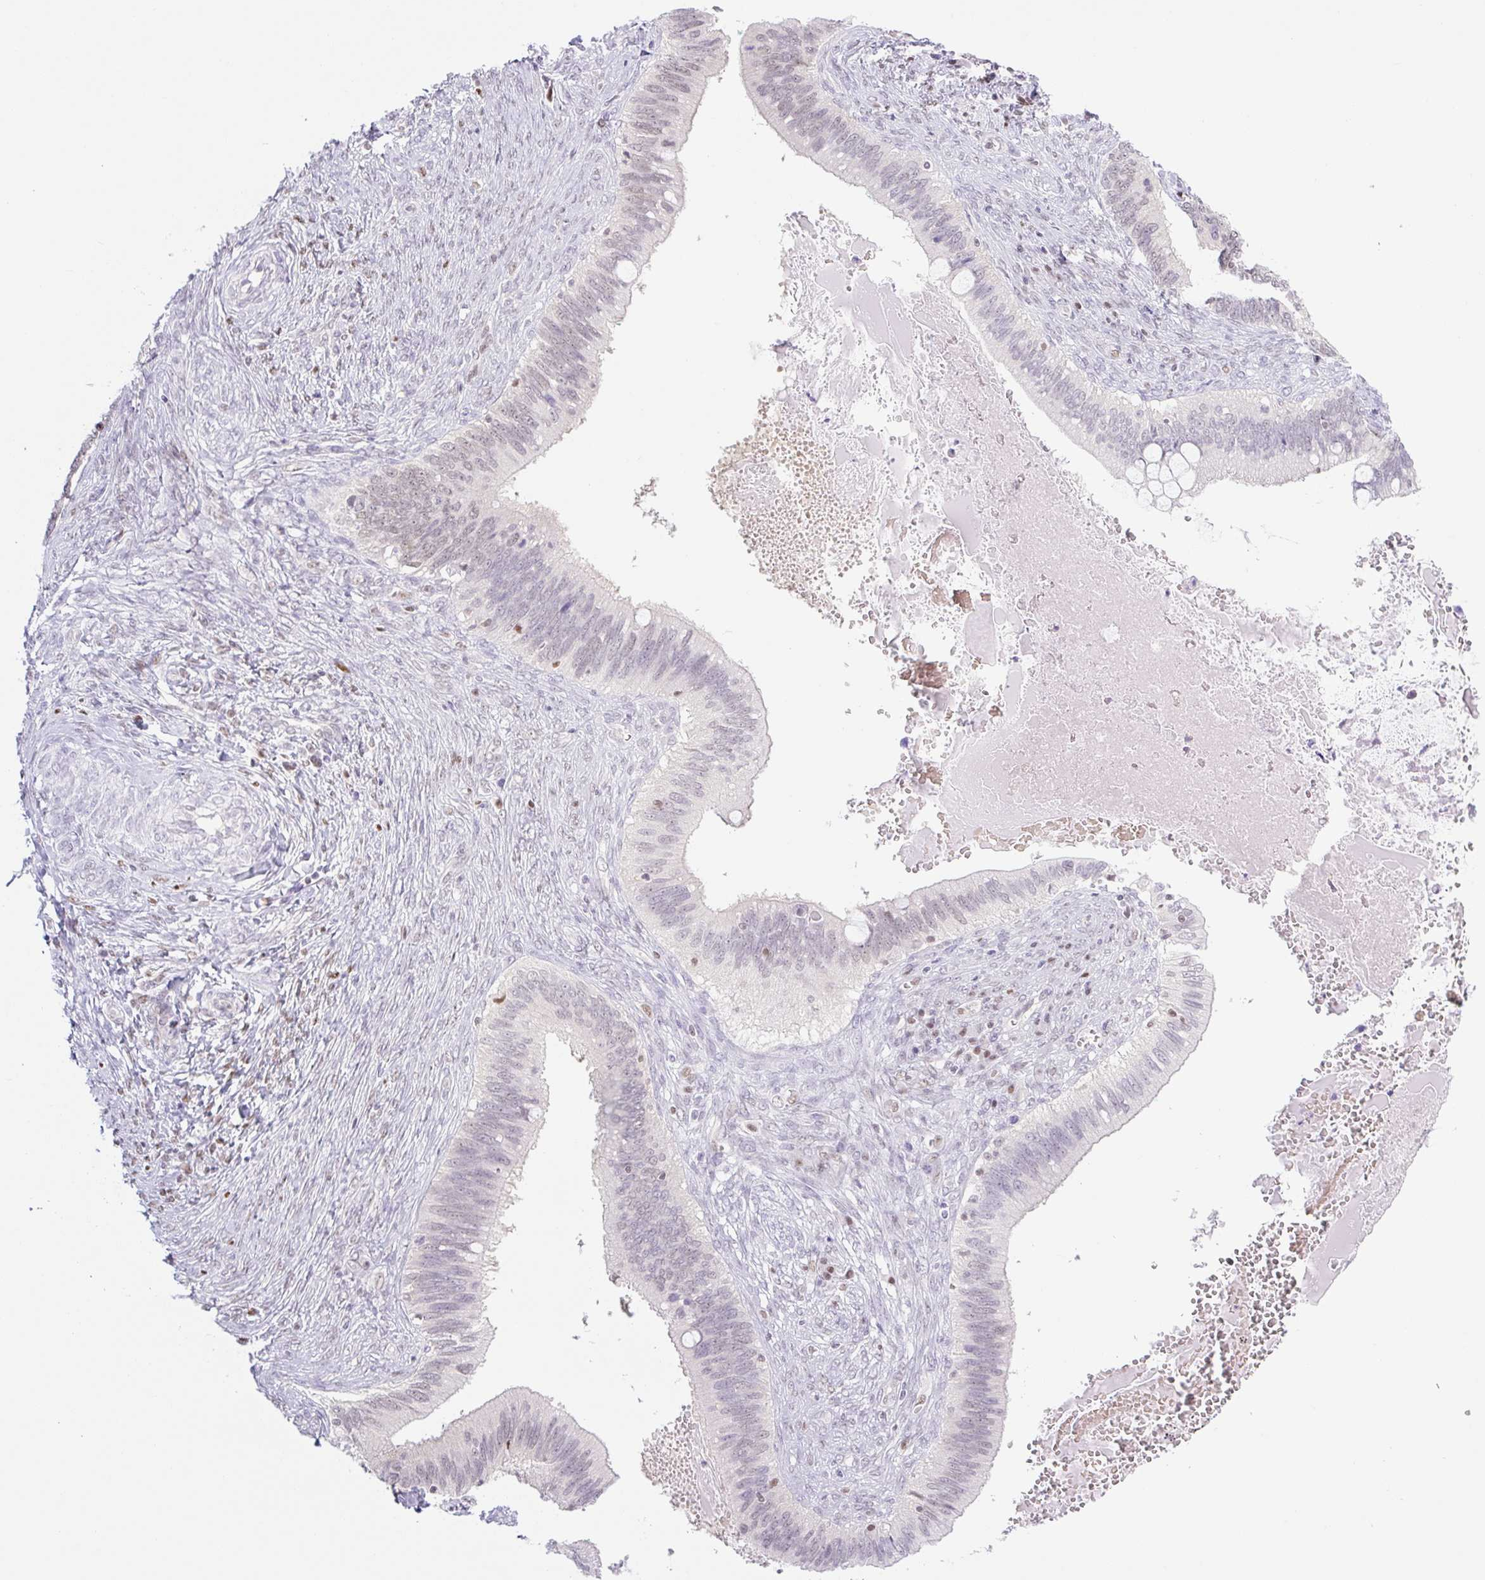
{"staining": {"intensity": "weak", "quantity": "<25%", "location": "nuclear"}, "tissue": "cervical cancer", "cell_type": "Tumor cells", "image_type": "cancer", "snomed": [{"axis": "morphology", "description": "Adenocarcinoma, NOS"}, {"axis": "topography", "description": "Cervix"}], "caption": "IHC photomicrograph of human cervical cancer stained for a protein (brown), which reveals no positivity in tumor cells.", "gene": "TLE3", "patient": {"sex": "female", "age": 42}}